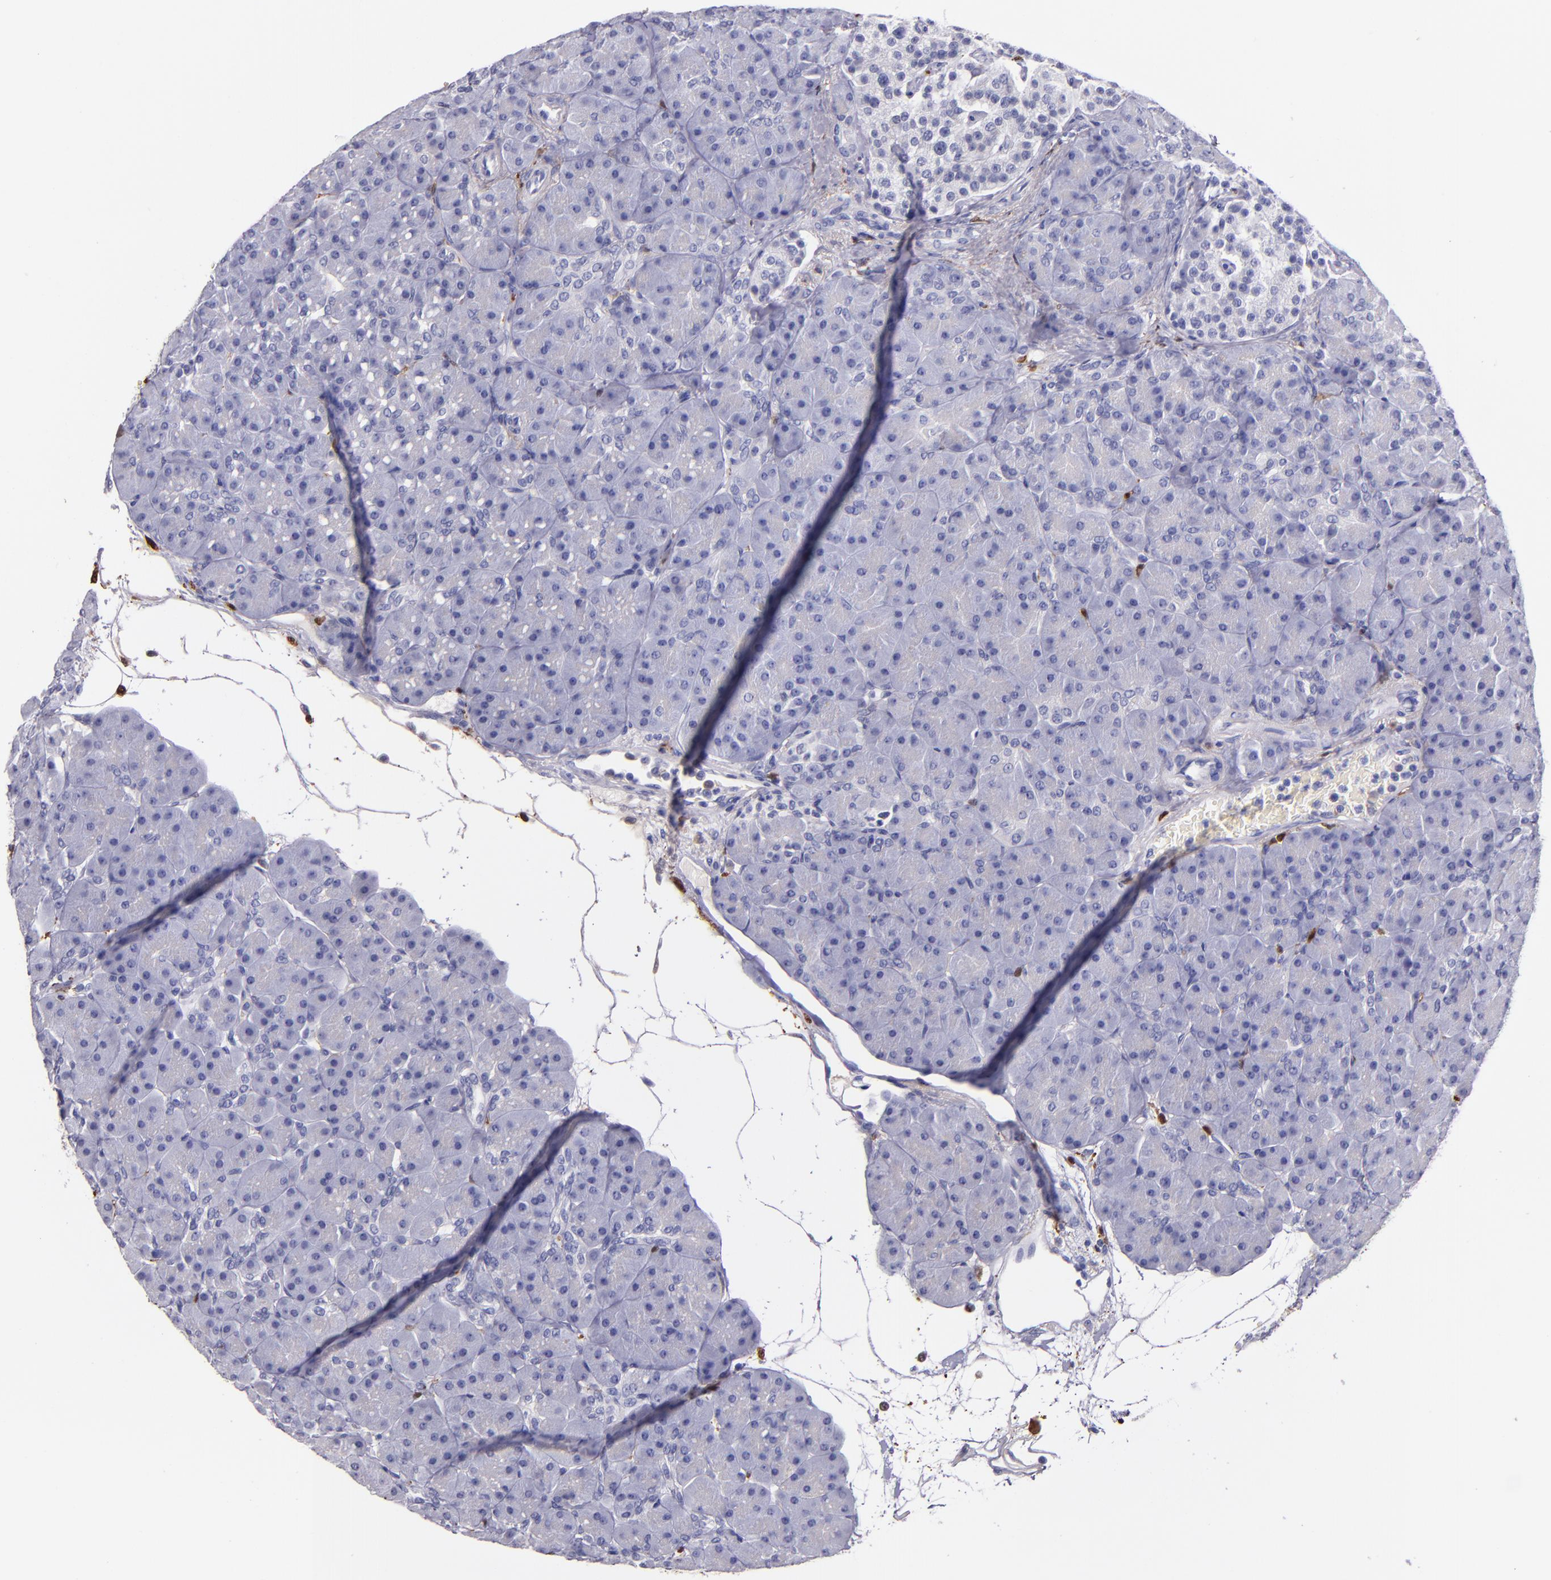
{"staining": {"intensity": "negative", "quantity": "none", "location": "none"}, "tissue": "pancreas", "cell_type": "Exocrine glandular cells", "image_type": "normal", "snomed": [{"axis": "morphology", "description": "Normal tissue, NOS"}, {"axis": "topography", "description": "Pancreas"}], "caption": "High power microscopy histopathology image of an immunohistochemistry (IHC) image of unremarkable pancreas, revealing no significant staining in exocrine glandular cells.", "gene": "F13A1", "patient": {"sex": "male", "age": 66}}